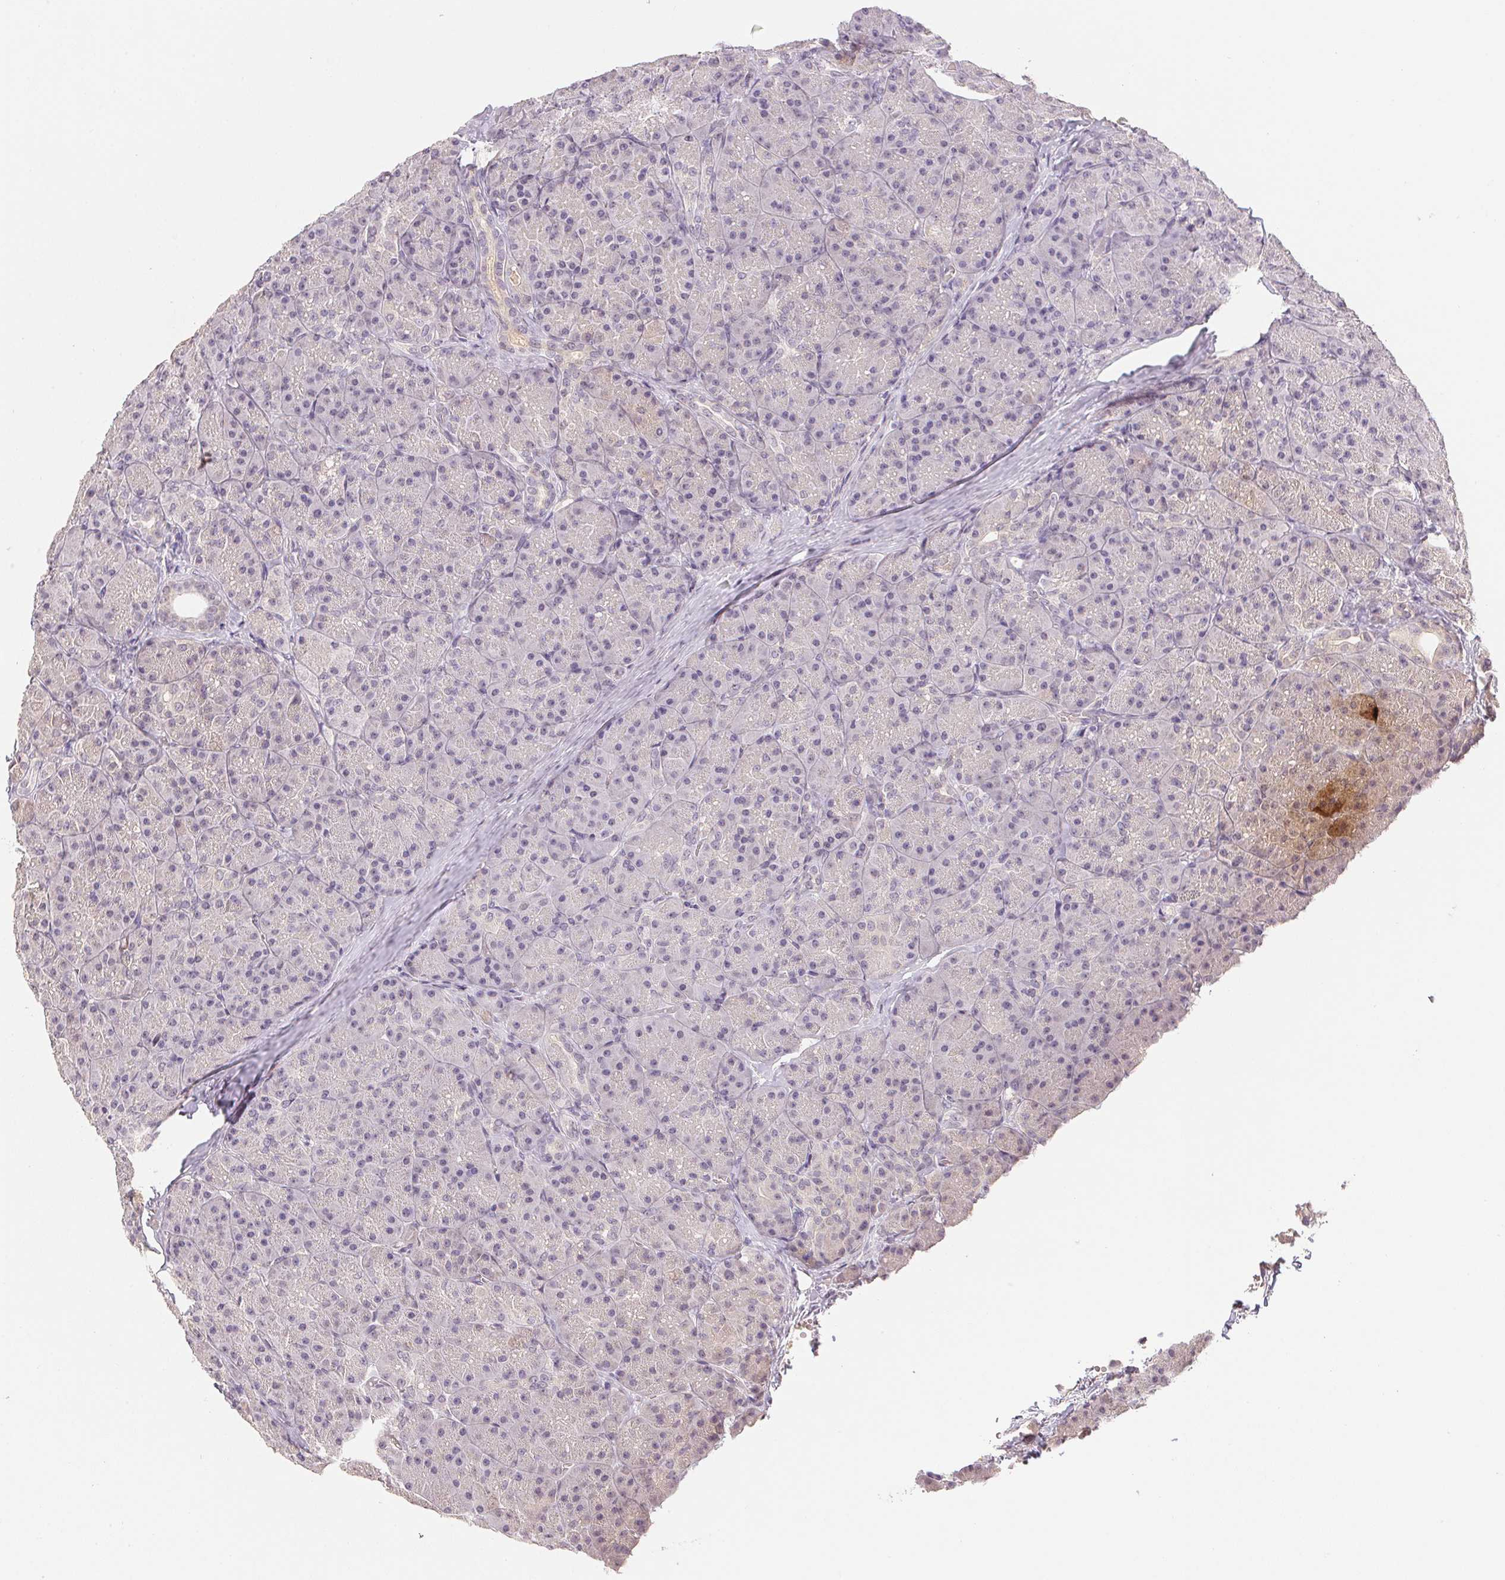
{"staining": {"intensity": "moderate", "quantity": "<25%", "location": "cytoplasmic/membranous"}, "tissue": "pancreas", "cell_type": "Exocrine glandular cells", "image_type": "normal", "snomed": [{"axis": "morphology", "description": "Normal tissue, NOS"}, {"axis": "topography", "description": "Pancreas"}], "caption": "Immunohistochemical staining of normal human pancreas displays moderate cytoplasmic/membranous protein expression in approximately <25% of exocrine glandular cells. (Stains: DAB in brown, nuclei in blue, Microscopy: brightfield microscopy at high magnification).", "gene": "PPY", "patient": {"sex": "male", "age": 57}}